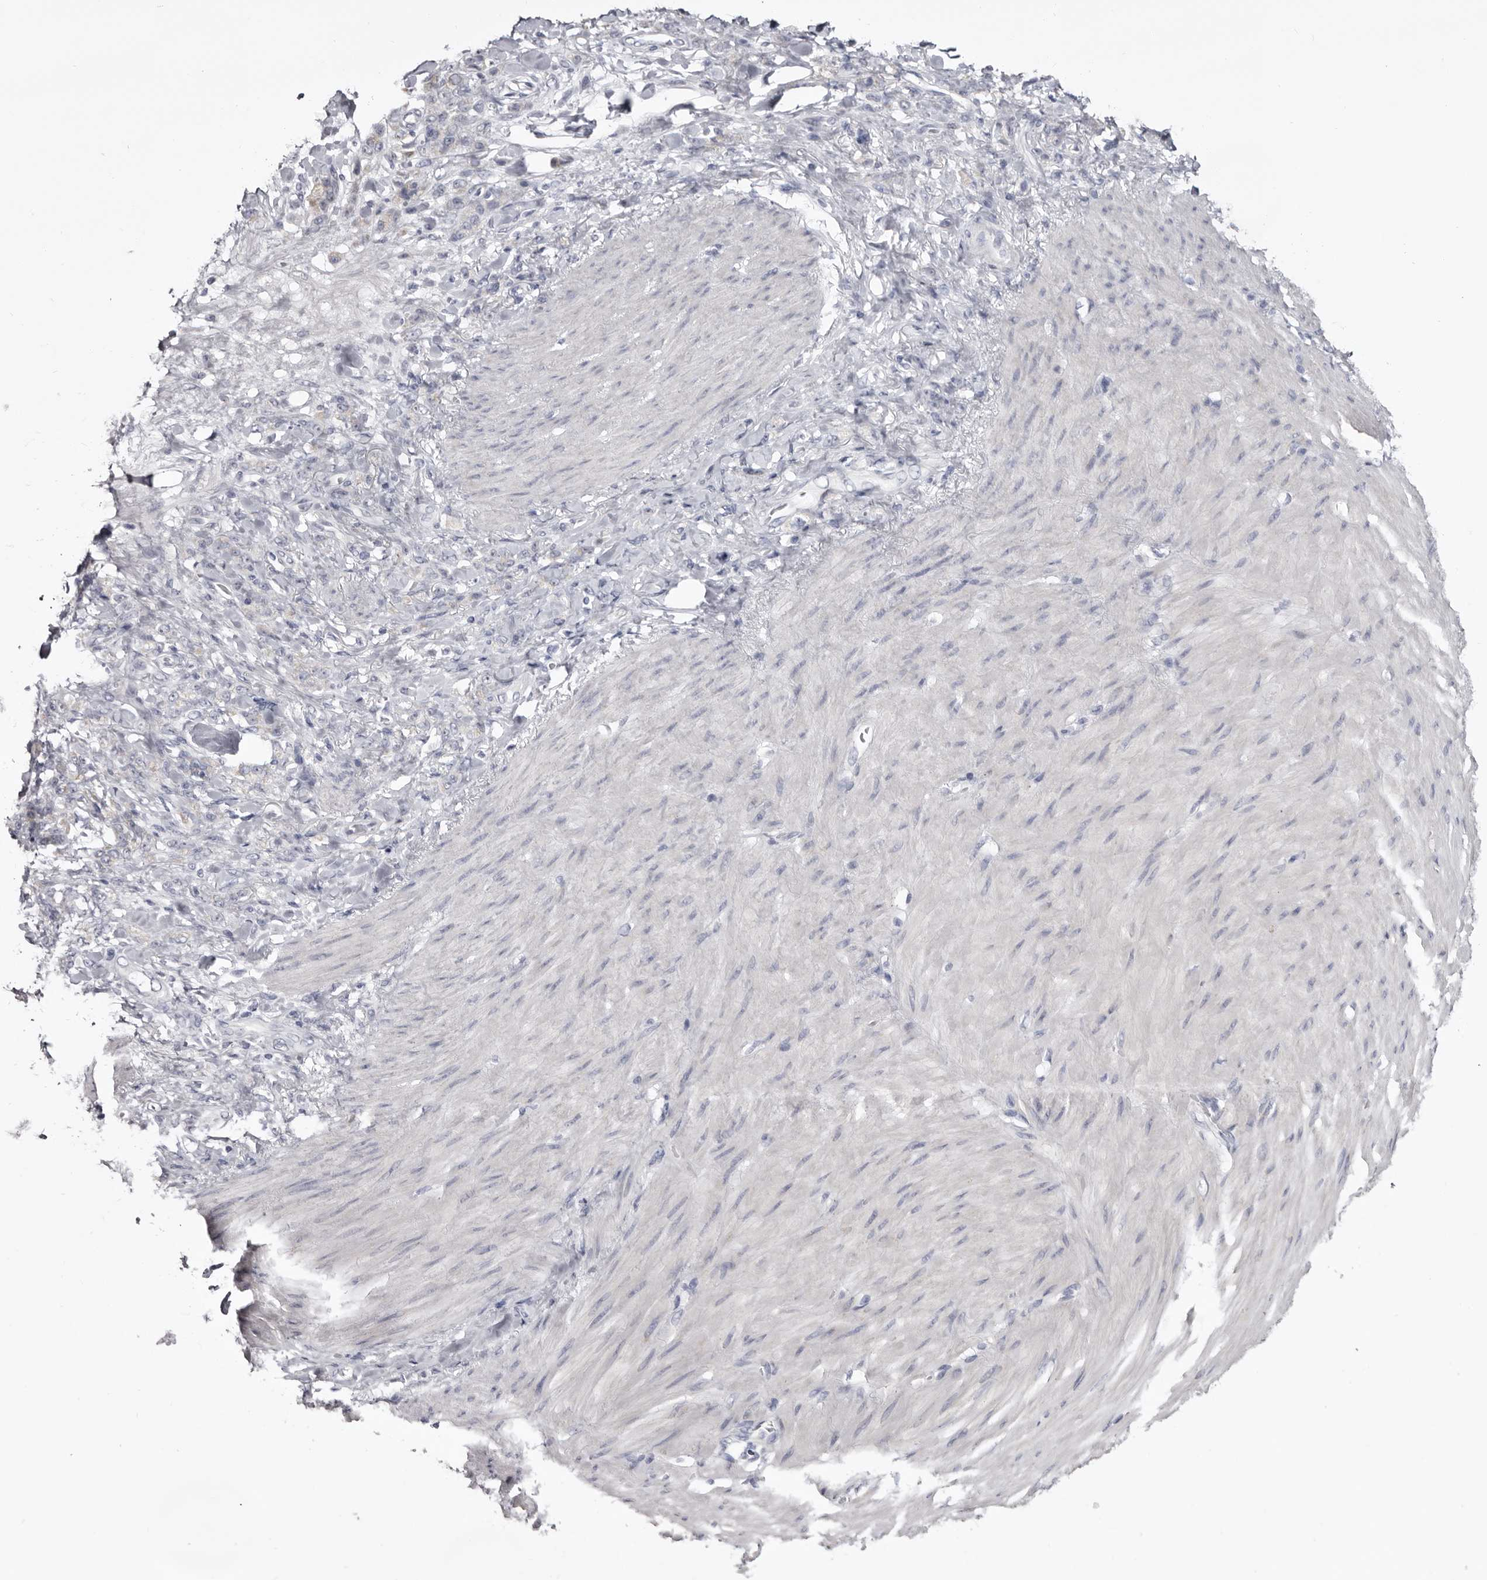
{"staining": {"intensity": "negative", "quantity": "none", "location": "none"}, "tissue": "stomach cancer", "cell_type": "Tumor cells", "image_type": "cancer", "snomed": [{"axis": "morphology", "description": "Normal tissue, NOS"}, {"axis": "morphology", "description": "Adenocarcinoma, NOS"}, {"axis": "topography", "description": "Stomach"}], "caption": "Immunohistochemistry histopathology image of adenocarcinoma (stomach) stained for a protein (brown), which displays no positivity in tumor cells.", "gene": "CASQ1", "patient": {"sex": "male", "age": 82}}